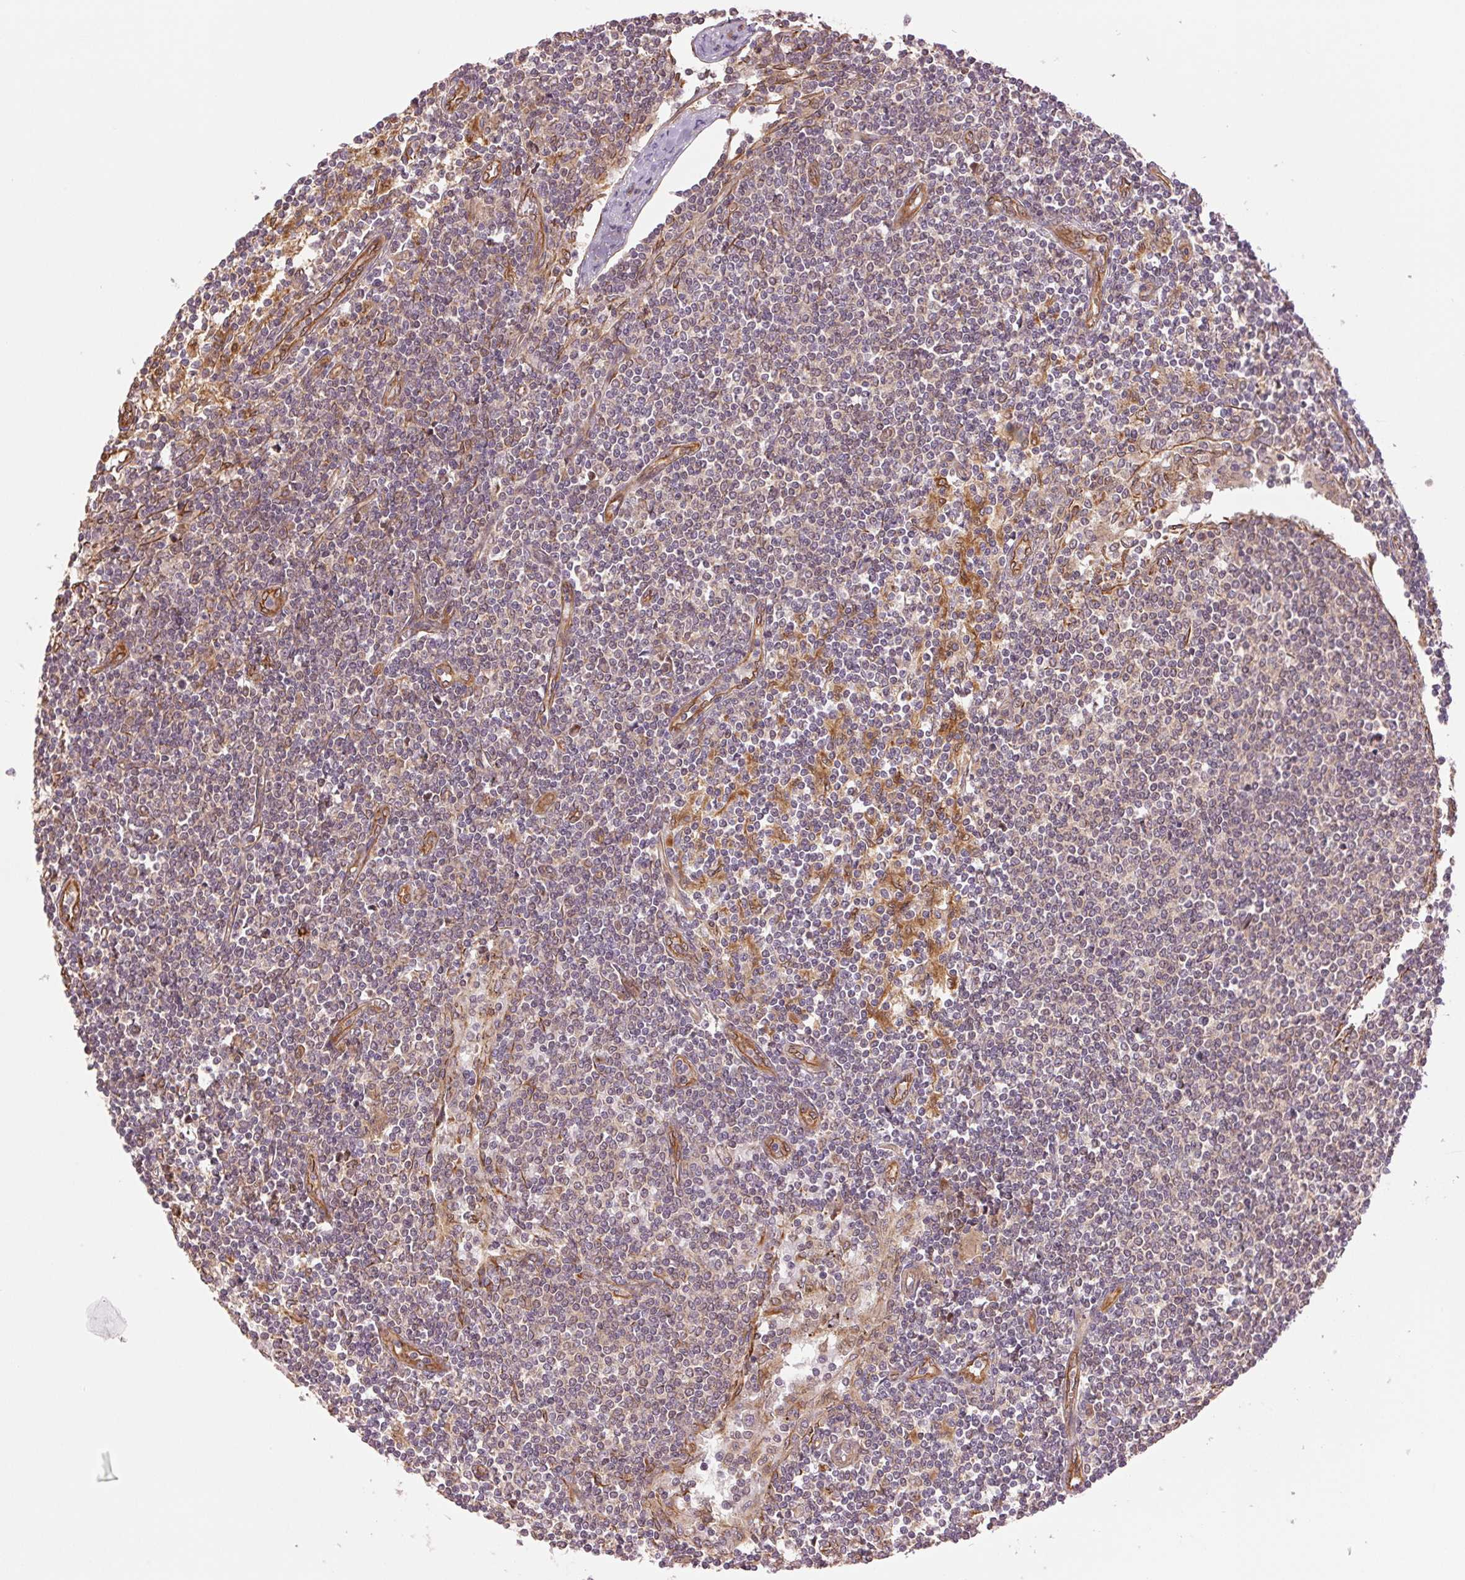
{"staining": {"intensity": "weak", "quantity": "25%-75%", "location": "cytoplasmic/membranous"}, "tissue": "lymph node", "cell_type": "Germinal center cells", "image_type": "normal", "snomed": [{"axis": "morphology", "description": "Normal tissue, NOS"}, {"axis": "topography", "description": "Lymph node"}], "caption": "Weak cytoplasmic/membranous positivity for a protein is seen in about 25%-75% of germinal center cells of unremarkable lymph node using immunohistochemistry.", "gene": "STARD7", "patient": {"sex": "female", "age": 69}}